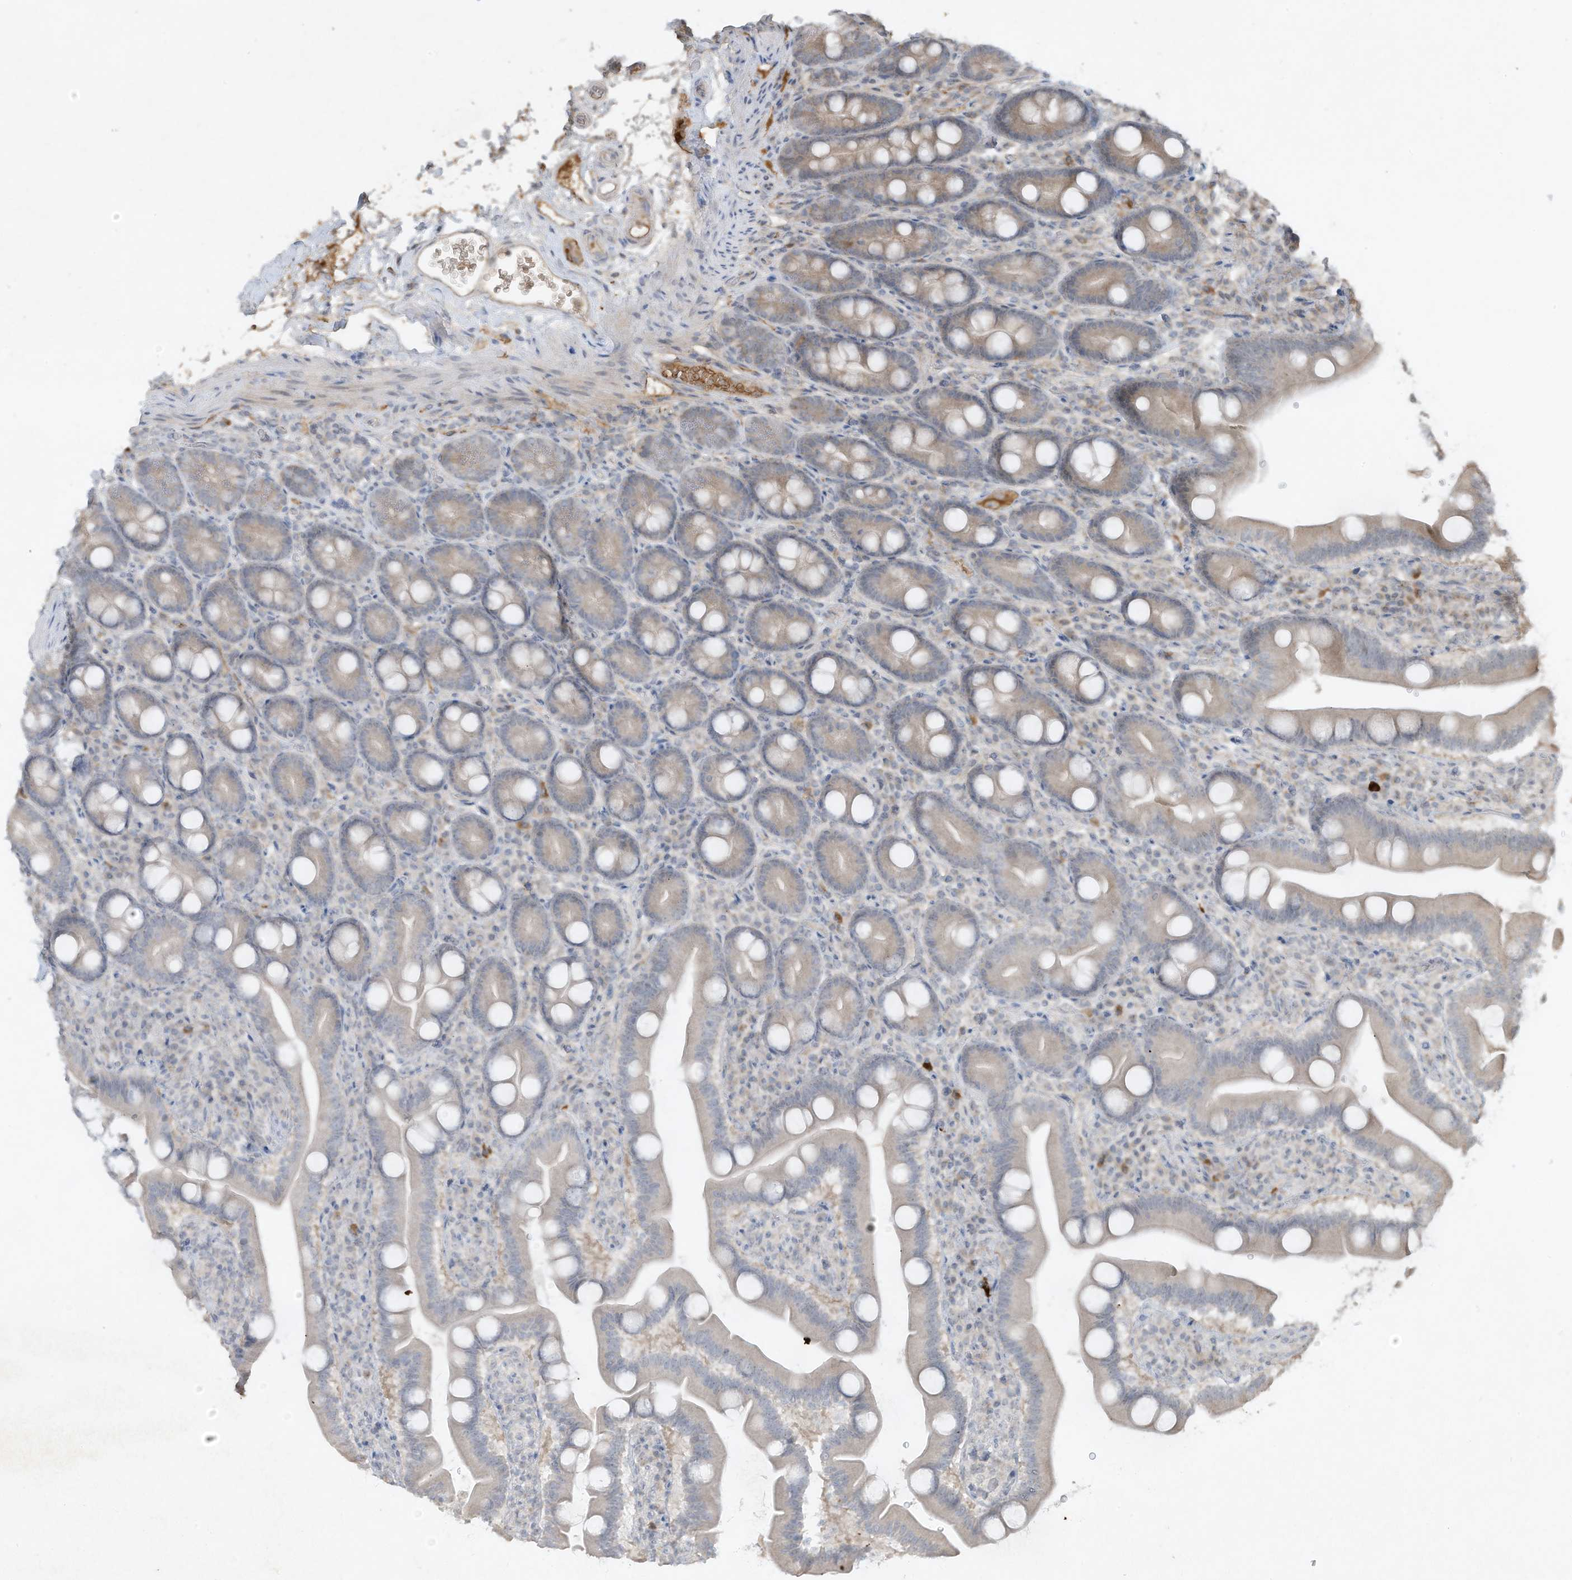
{"staining": {"intensity": "weak", "quantity": "<25%", "location": "cytoplasmic/membranous"}, "tissue": "duodenum", "cell_type": "Glandular cells", "image_type": "normal", "snomed": [{"axis": "morphology", "description": "Normal tissue, NOS"}, {"axis": "topography", "description": "Duodenum"}], "caption": "High power microscopy photomicrograph of an IHC image of benign duodenum, revealing no significant positivity in glandular cells. The staining was performed using DAB (3,3'-diaminobenzidine) to visualize the protein expression in brown, while the nuclei were stained in blue with hematoxylin (Magnification: 20x).", "gene": "FETUB", "patient": {"sex": "male", "age": 35}}